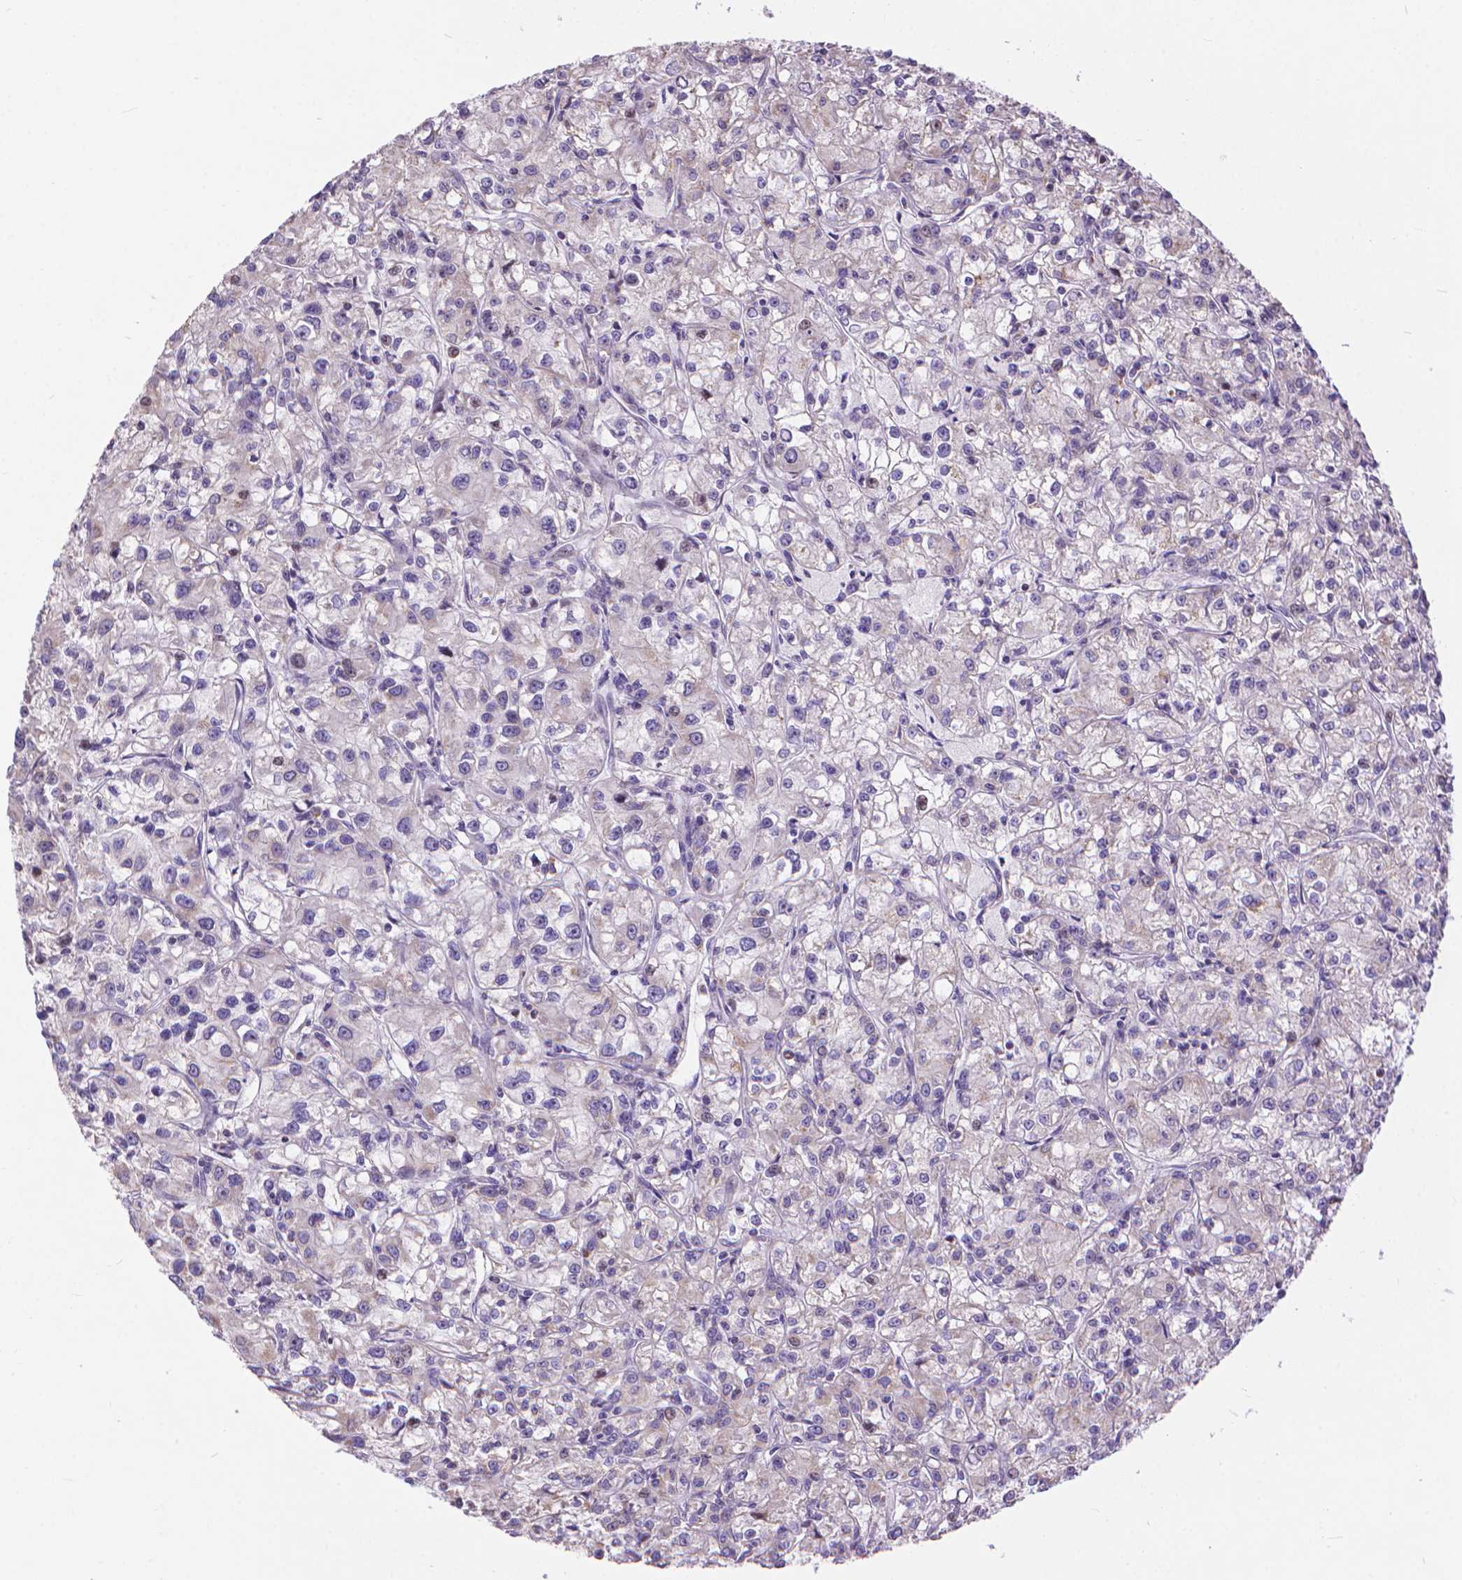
{"staining": {"intensity": "negative", "quantity": "none", "location": "none"}, "tissue": "renal cancer", "cell_type": "Tumor cells", "image_type": "cancer", "snomed": [{"axis": "morphology", "description": "Adenocarcinoma, NOS"}, {"axis": "topography", "description": "Kidney"}], "caption": "High magnification brightfield microscopy of adenocarcinoma (renal) stained with DAB (3,3'-diaminobenzidine) (brown) and counterstained with hematoxylin (blue): tumor cells show no significant staining.", "gene": "TMEM135", "patient": {"sex": "female", "age": 59}}